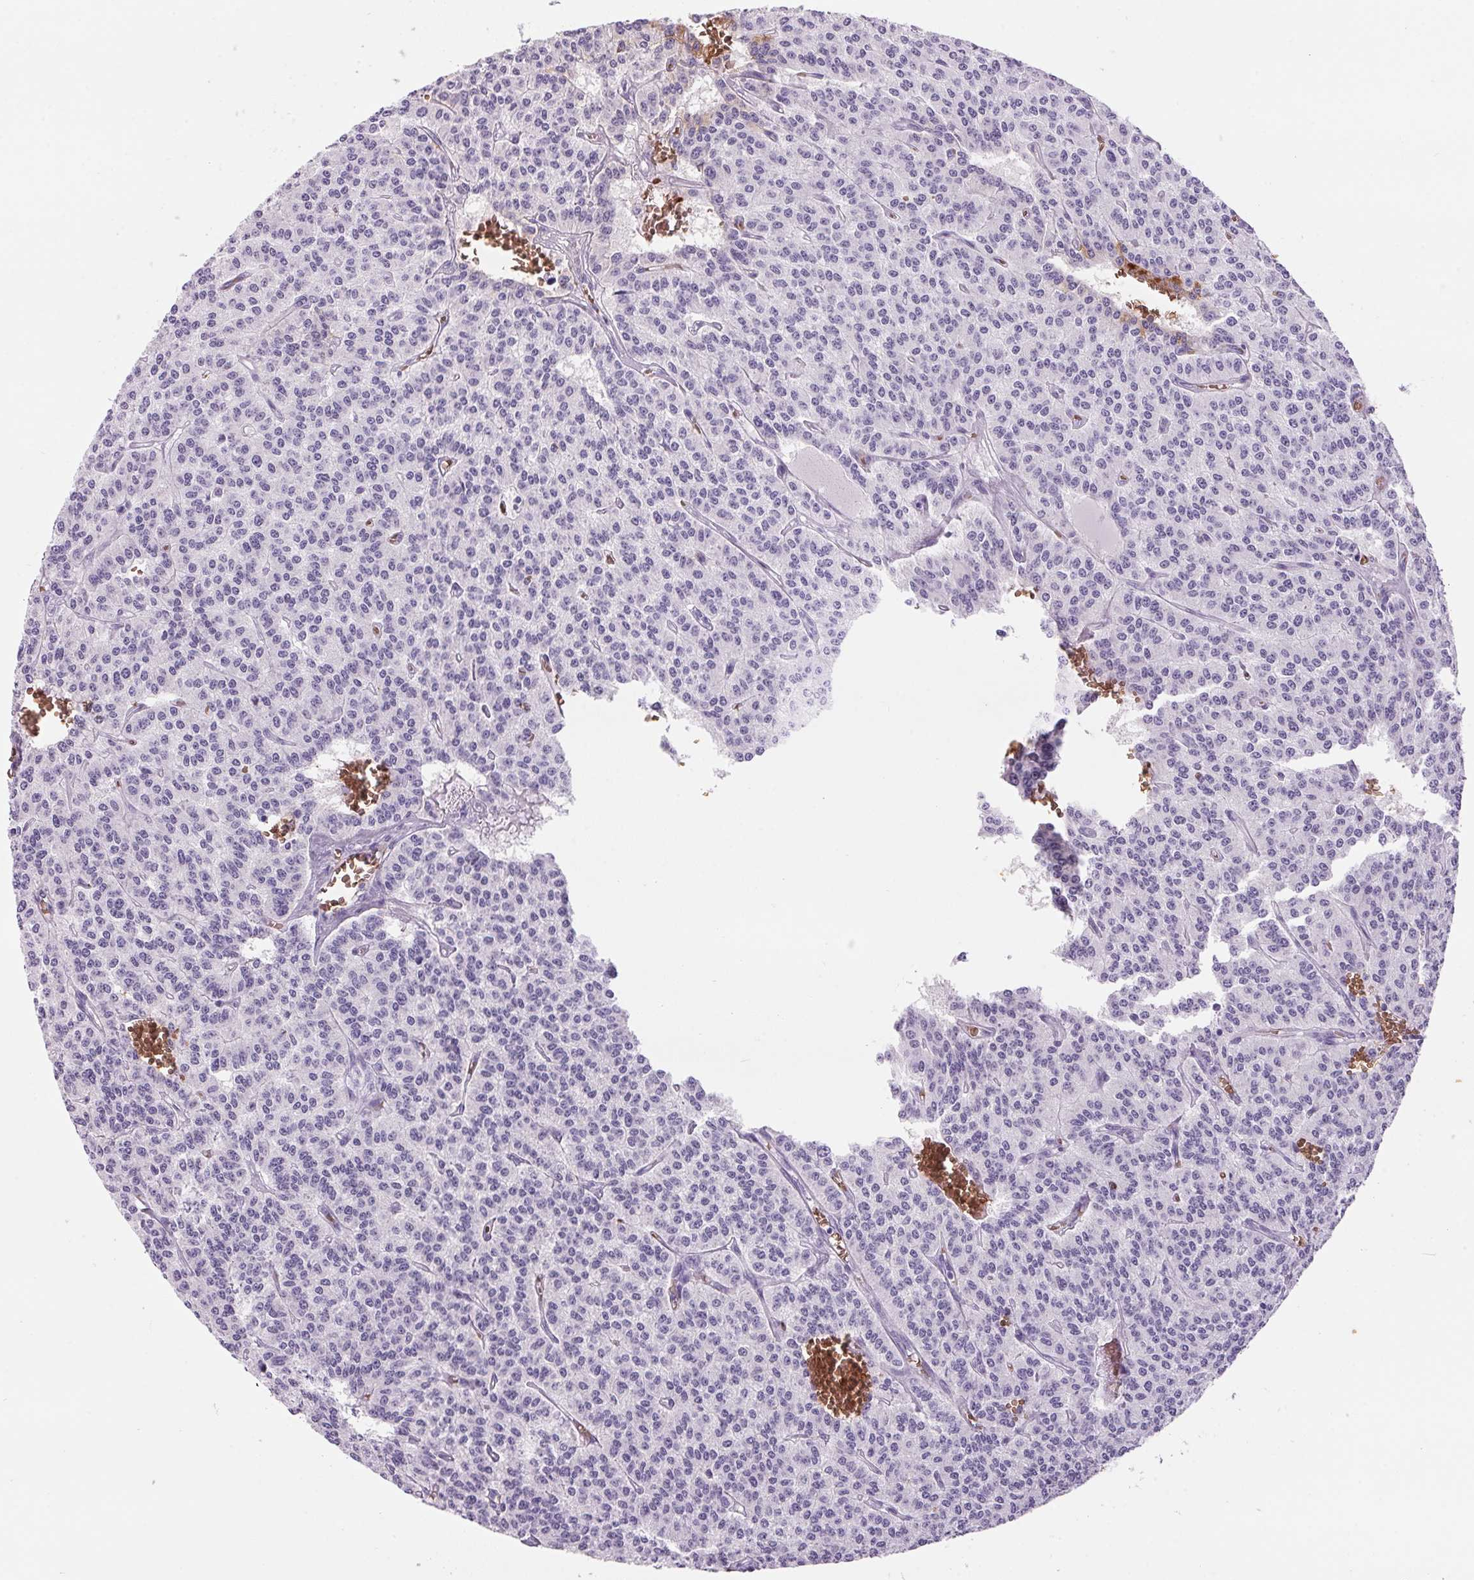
{"staining": {"intensity": "negative", "quantity": "none", "location": "none"}, "tissue": "carcinoid", "cell_type": "Tumor cells", "image_type": "cancer", "snomed": [{"axis": "morphology", "description": "Carcinoid, malignant, NOS"}, {"axis": "topography", "description": "Lung"}], "caption": "The micrograph demonstrates no staining of tumor cells in carcinoid.", "gene": "HBQ1", "patient": {"sex": "female", "age": 71}}